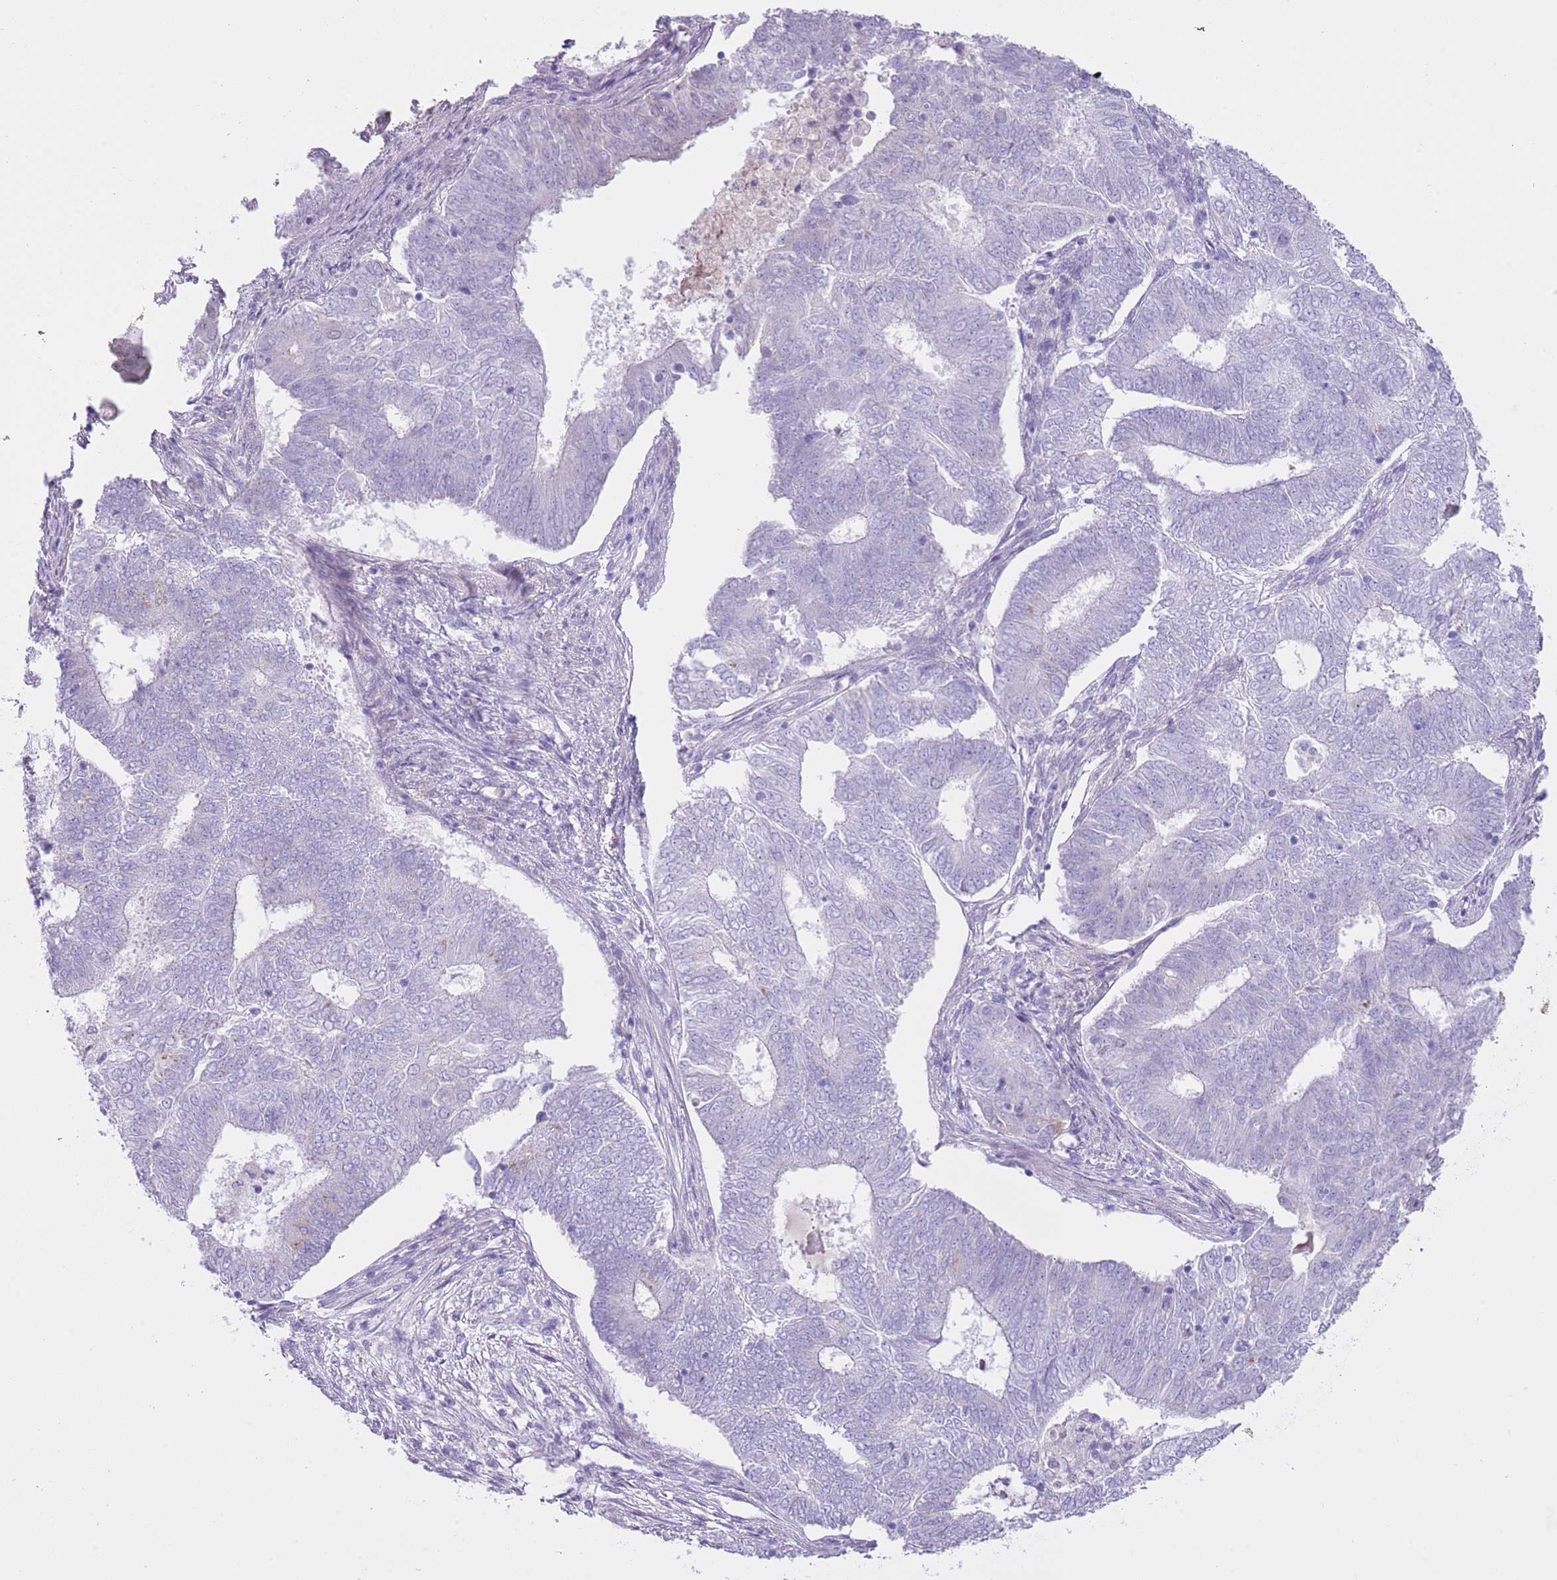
{"staining": {"intensity": "negative", "quantity": "none", "location": "none"}, "tissue": "endometrial cancer", "cell_type": "Tumor cells", "image_type": "cancer", "snomed": [{"axis": "morphology", "description": "Adenocarcinoma, NOS"}, {"axis": "topography", "description": "Endometrium"}], "caption": "Tumor cells show no significant protein expression in endometrial cancer.", "gene": "NBPF6", "patient": {"sex": "female", "age": 62}}